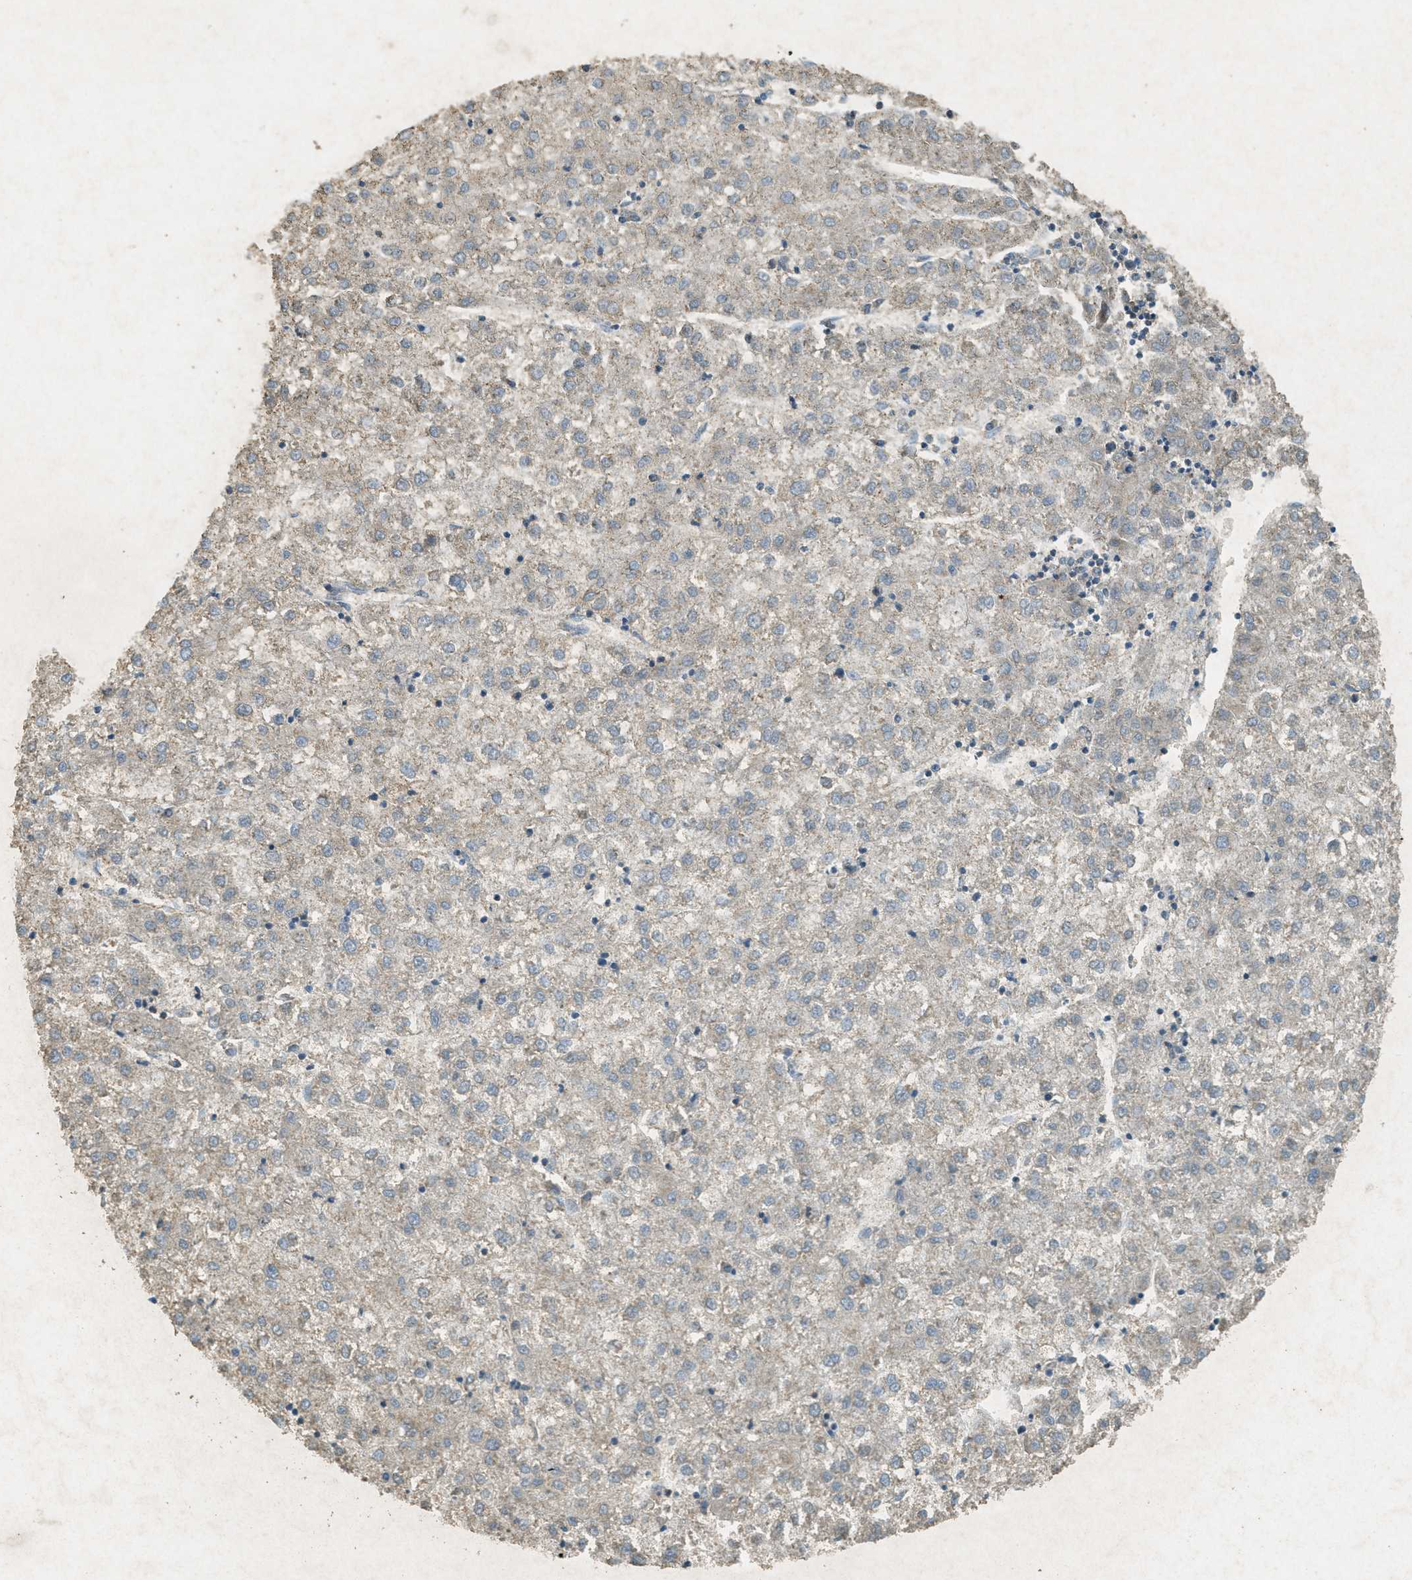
{"staining": {"intensity": "weak", "quantity": "<25%", "location": "cytoplasmic/membranous"}, "tissue": "liver cancer", "cell_type": "Tumor cells", "image_type": "cancer", "snomed": [{"axis": "morphology", "description": "Carcinoma, Hepatocellular, NOS"}, {"axis": "topography", "description": "Liver"}], "caption": "The micrograph shows no significant positivity in tumor cells of liver hepatocellular carcinoma. (DAB immunohistochemistry, high magnification).", "gene": "TCF20", "patient": {"sex": "male", "age": 72}}